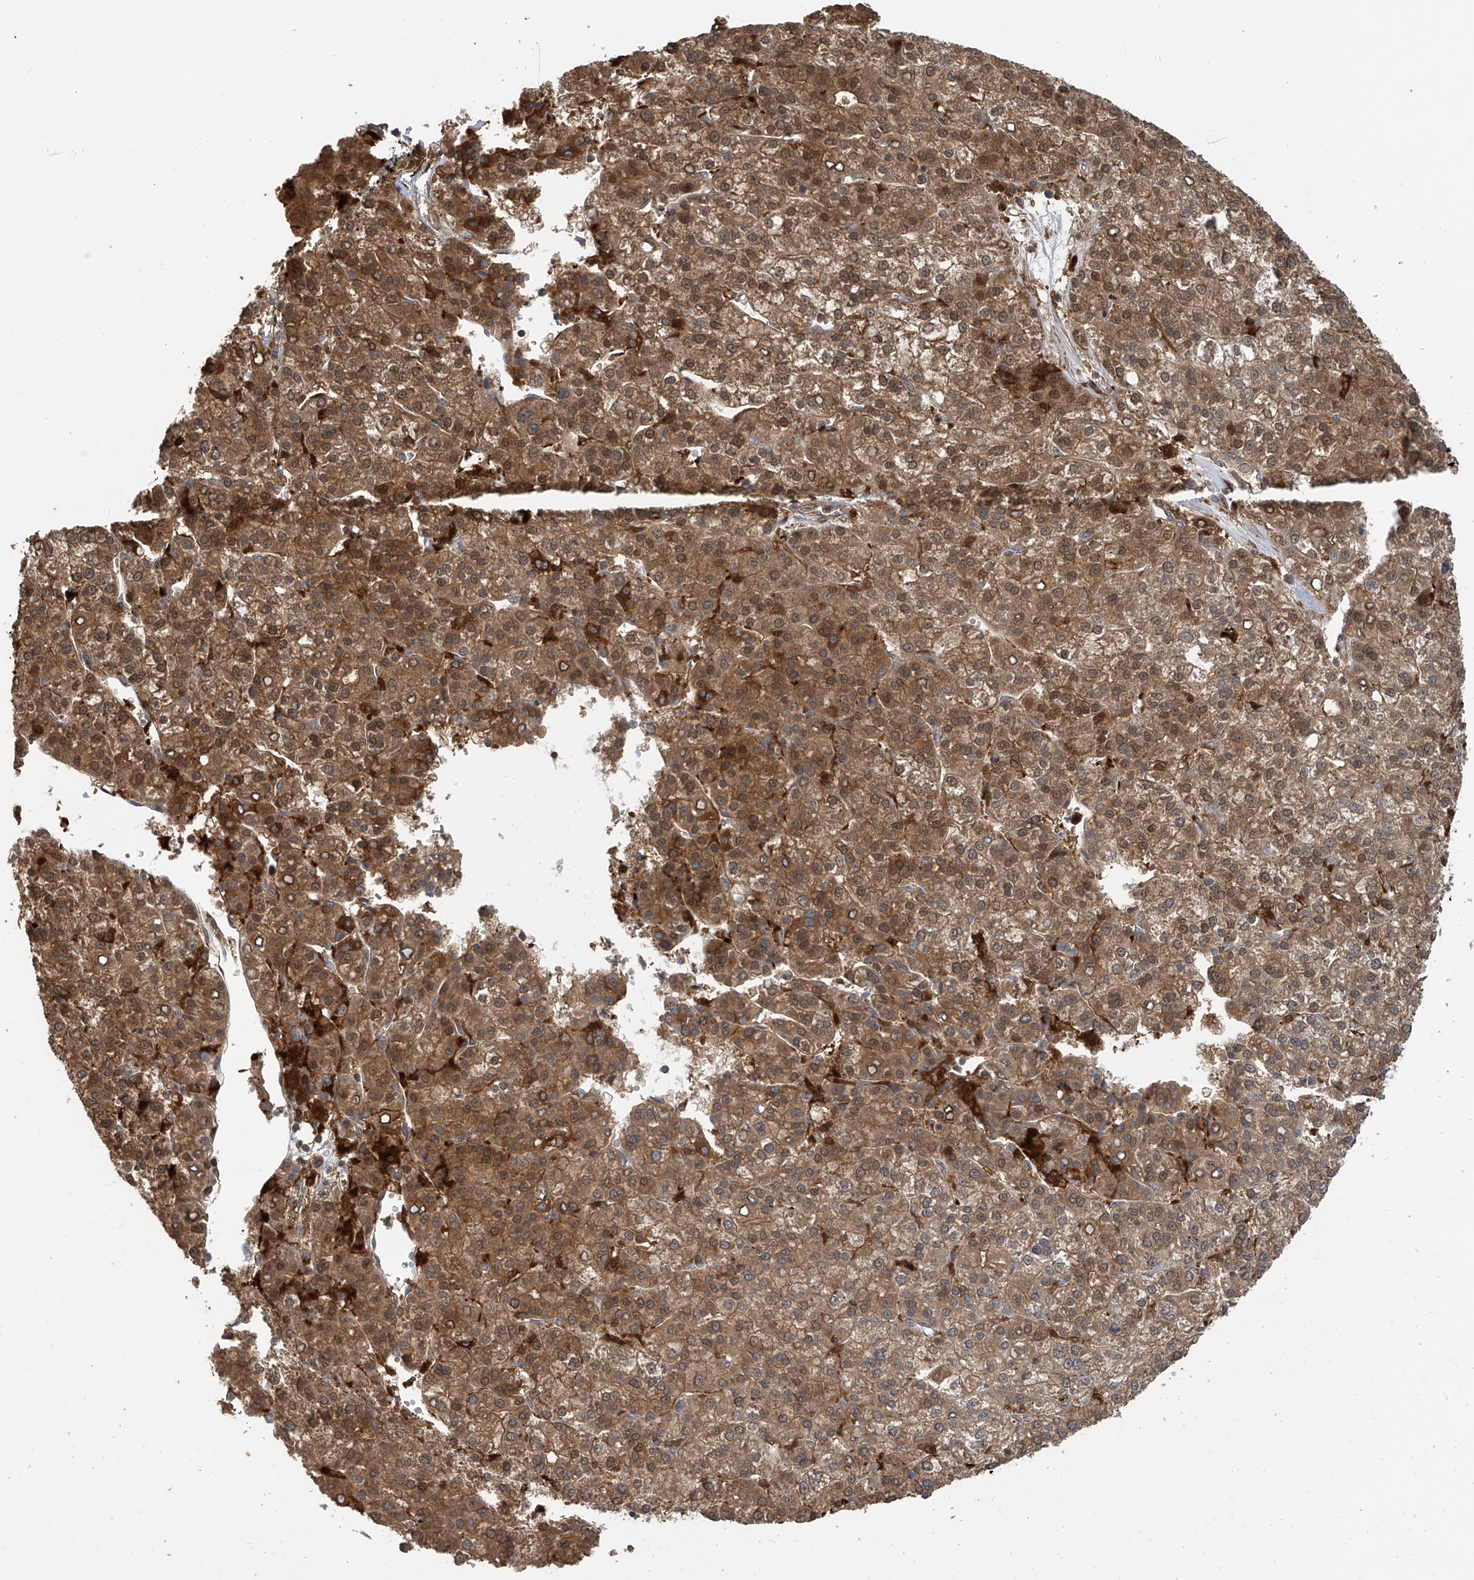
{"staining": {"intensity": "moderate", "quantity": ">75%", "location": "cytoplasmic/membranous"}, "tissue": "liver cancer", "cell_type": "Tumor cells", "image_type": "cancer", "snomed": [{"axis": "morphology", "description": "Carcinoma, Hepatocellular, NOS"}, {"axis": "topography", "description": "Liver"}], "caption": "Immunohistochemistry (IHC) photomicrograph of neoplastic tissue: human liver cancer (hepatocellular carcinoma) stained using immunohistochemistry displays medium levels of moderate protein expression localized specifically in the cytoplasmic/membranous of tumor cells, appearing as a cytoplasmic/membranous brown color.", "gene": "ATAD2B", "patient": {"sex": "female", "age": 58}}